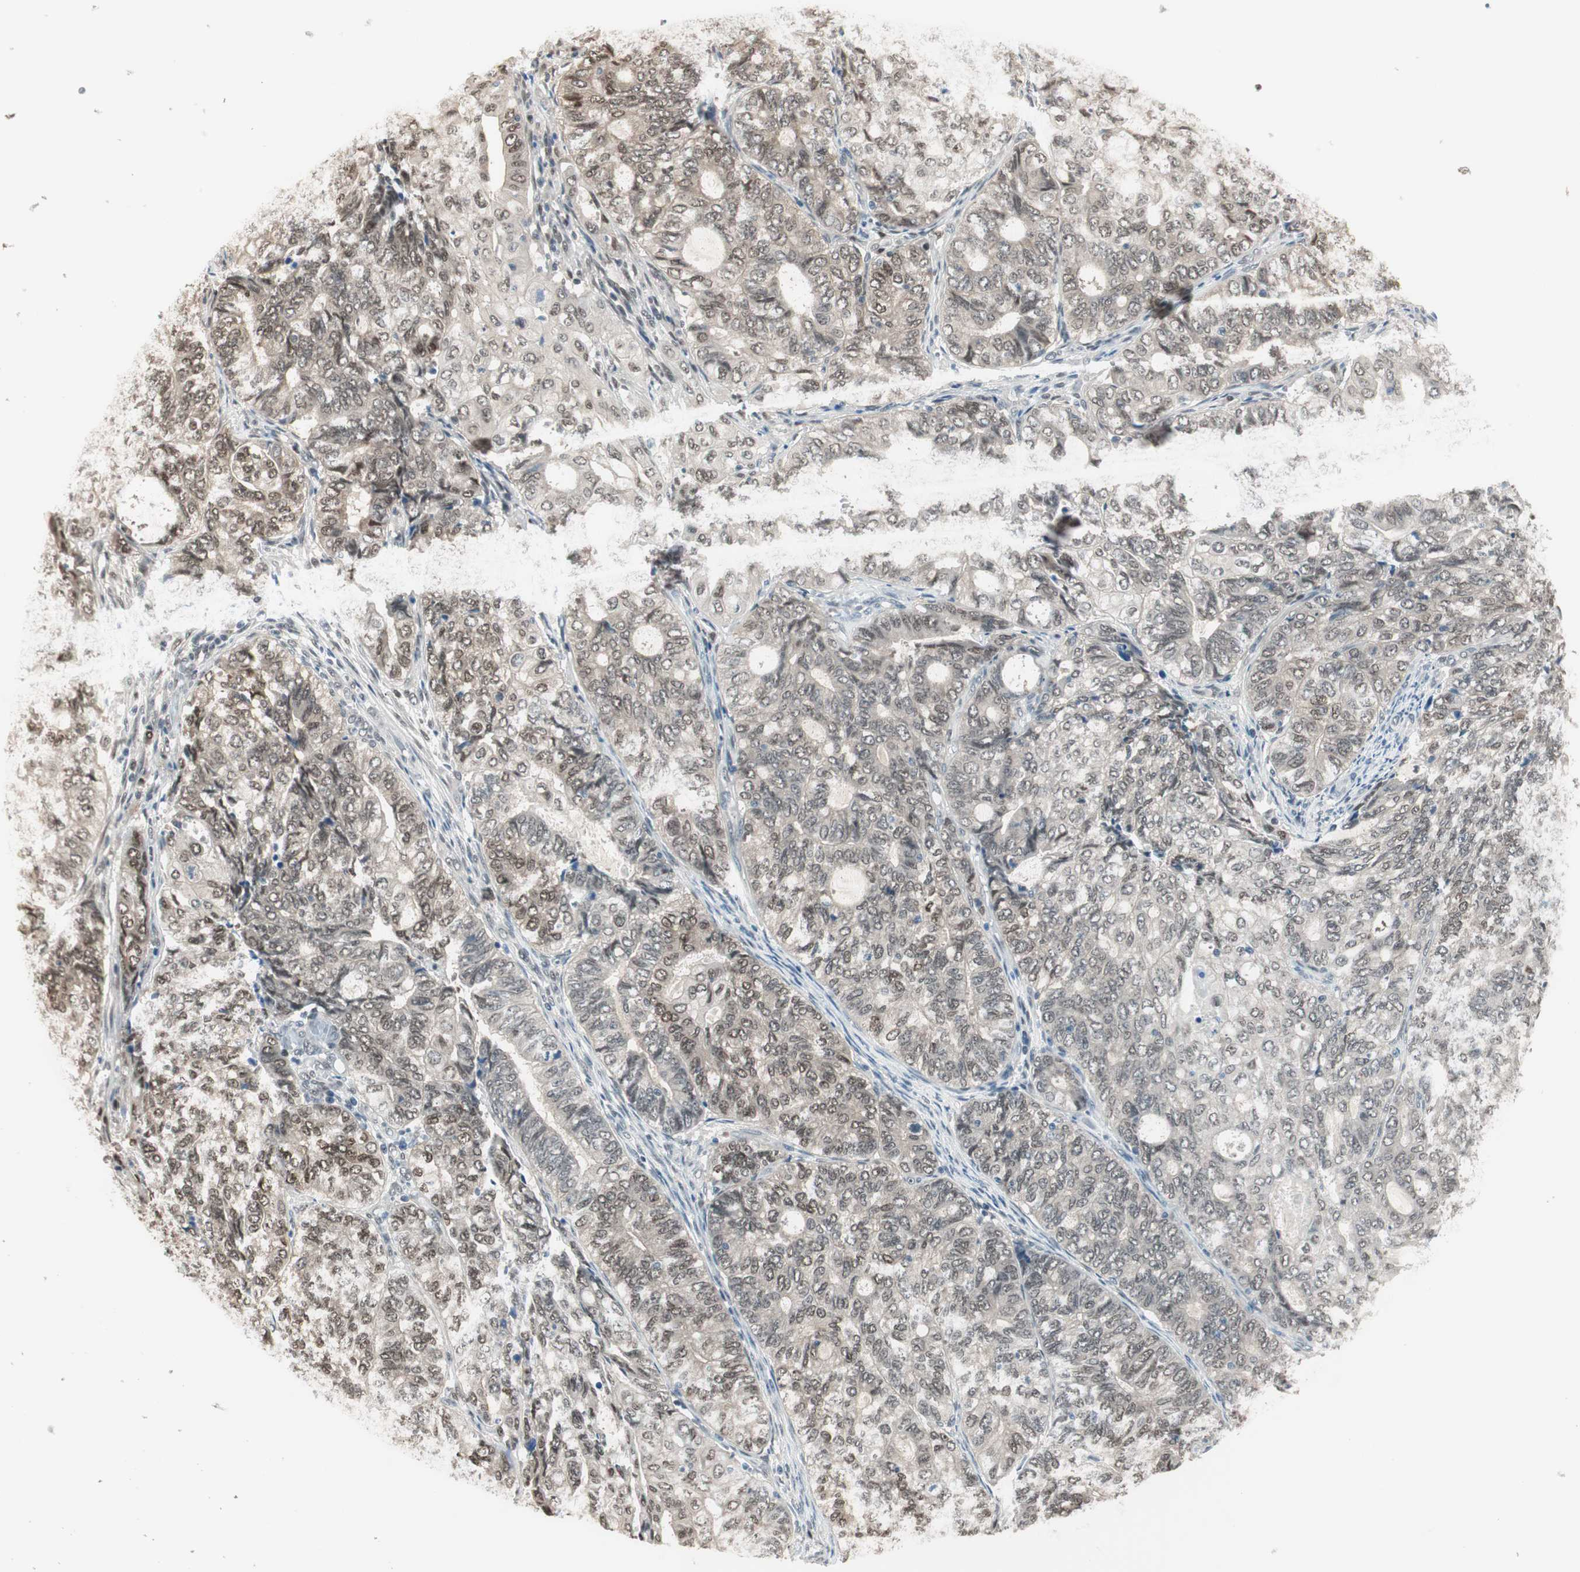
{"staining": {"intensity": "weak", "quantity": ">75%", "location": "cytoplasmic/membranous,nuclear"}, "tissue": "endometrial cancer", "cell_type": "Tumor cells", "image_type": "cancer", "snomed": [{"axis": "morphology", "description": "Adenocarcinoma, NOS"}, {"axis": "topography", "description": "Uterus"}, {"axis": "topography", "description": "Endometrium"}], "caption": "Endometrial cancer stained with immunohistochemistry (IHC) demonstrates weak cytoplasmic/membranous and nuclear positivity in approximately >75% of tumor cells. The protein is stained brown, and the nuclei are stained in blue (DAB IHC with brightfield microscopy, high magnification).", "gene": "LONP2", "patient": {"sex": "female", "age": 70}}